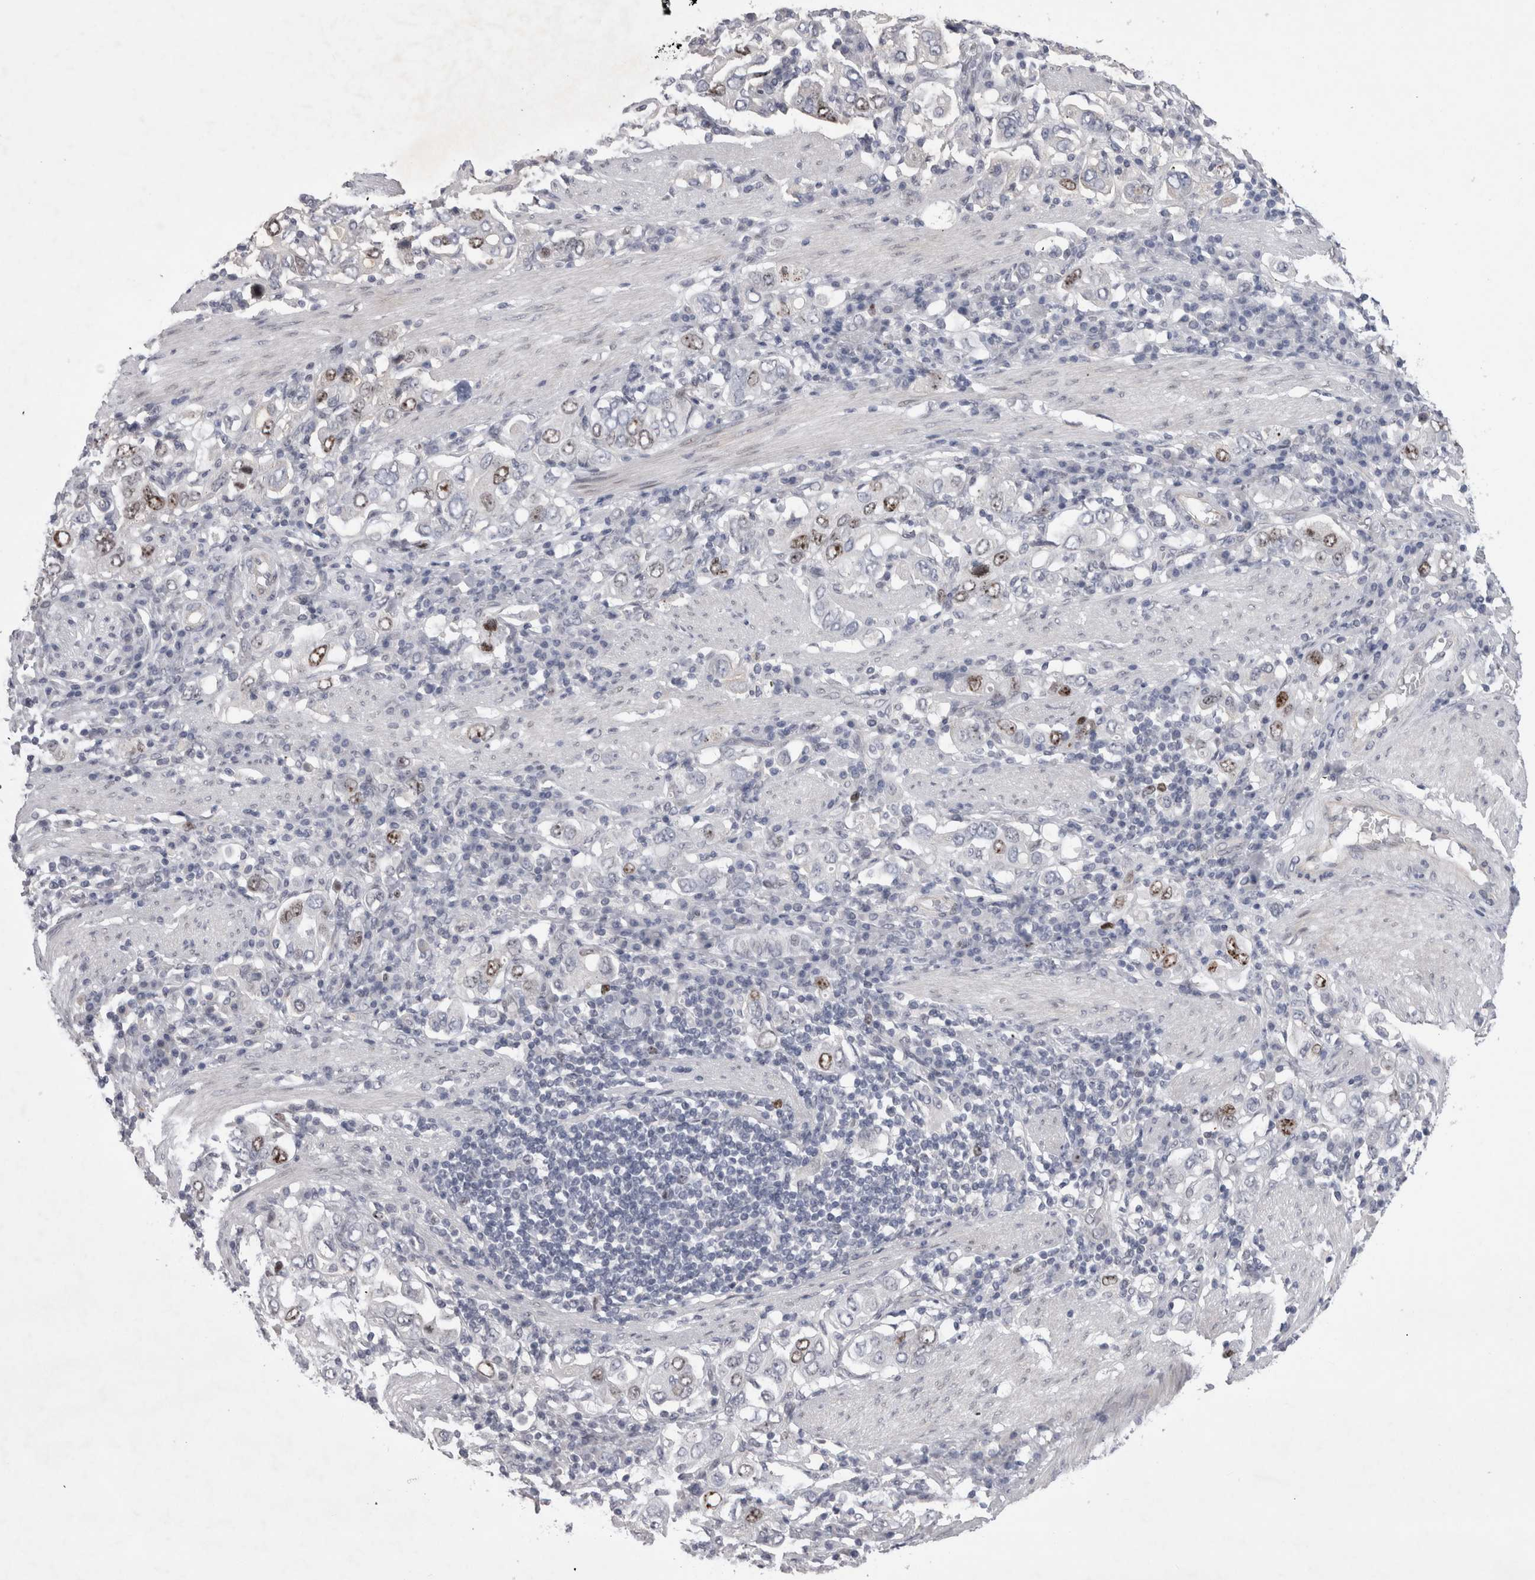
{"staining": {"intensity": "moderate", "quantity": "<25%", "location": "nuclear"}, "tissue": "stomach cancer", "cell_type": "Tumor cells", "image_type": "cancer", "snomed": [{"axis": "morphology", "description": "Adenocarcinoma, NOS"}, {"axis": "topography", "description": "Stomach, upper"}], "caption": "The histopathology image demonstrates immunohistochemical staining of stomach adenocarcinoma. There is moderate nuclear staining is identified in approximately <25% of tumor cells. (Brightfield microscopy of DAB IHC at high magnification).", "gene": "KIF18B", "patient": {"sex": "male", "age": 62}}